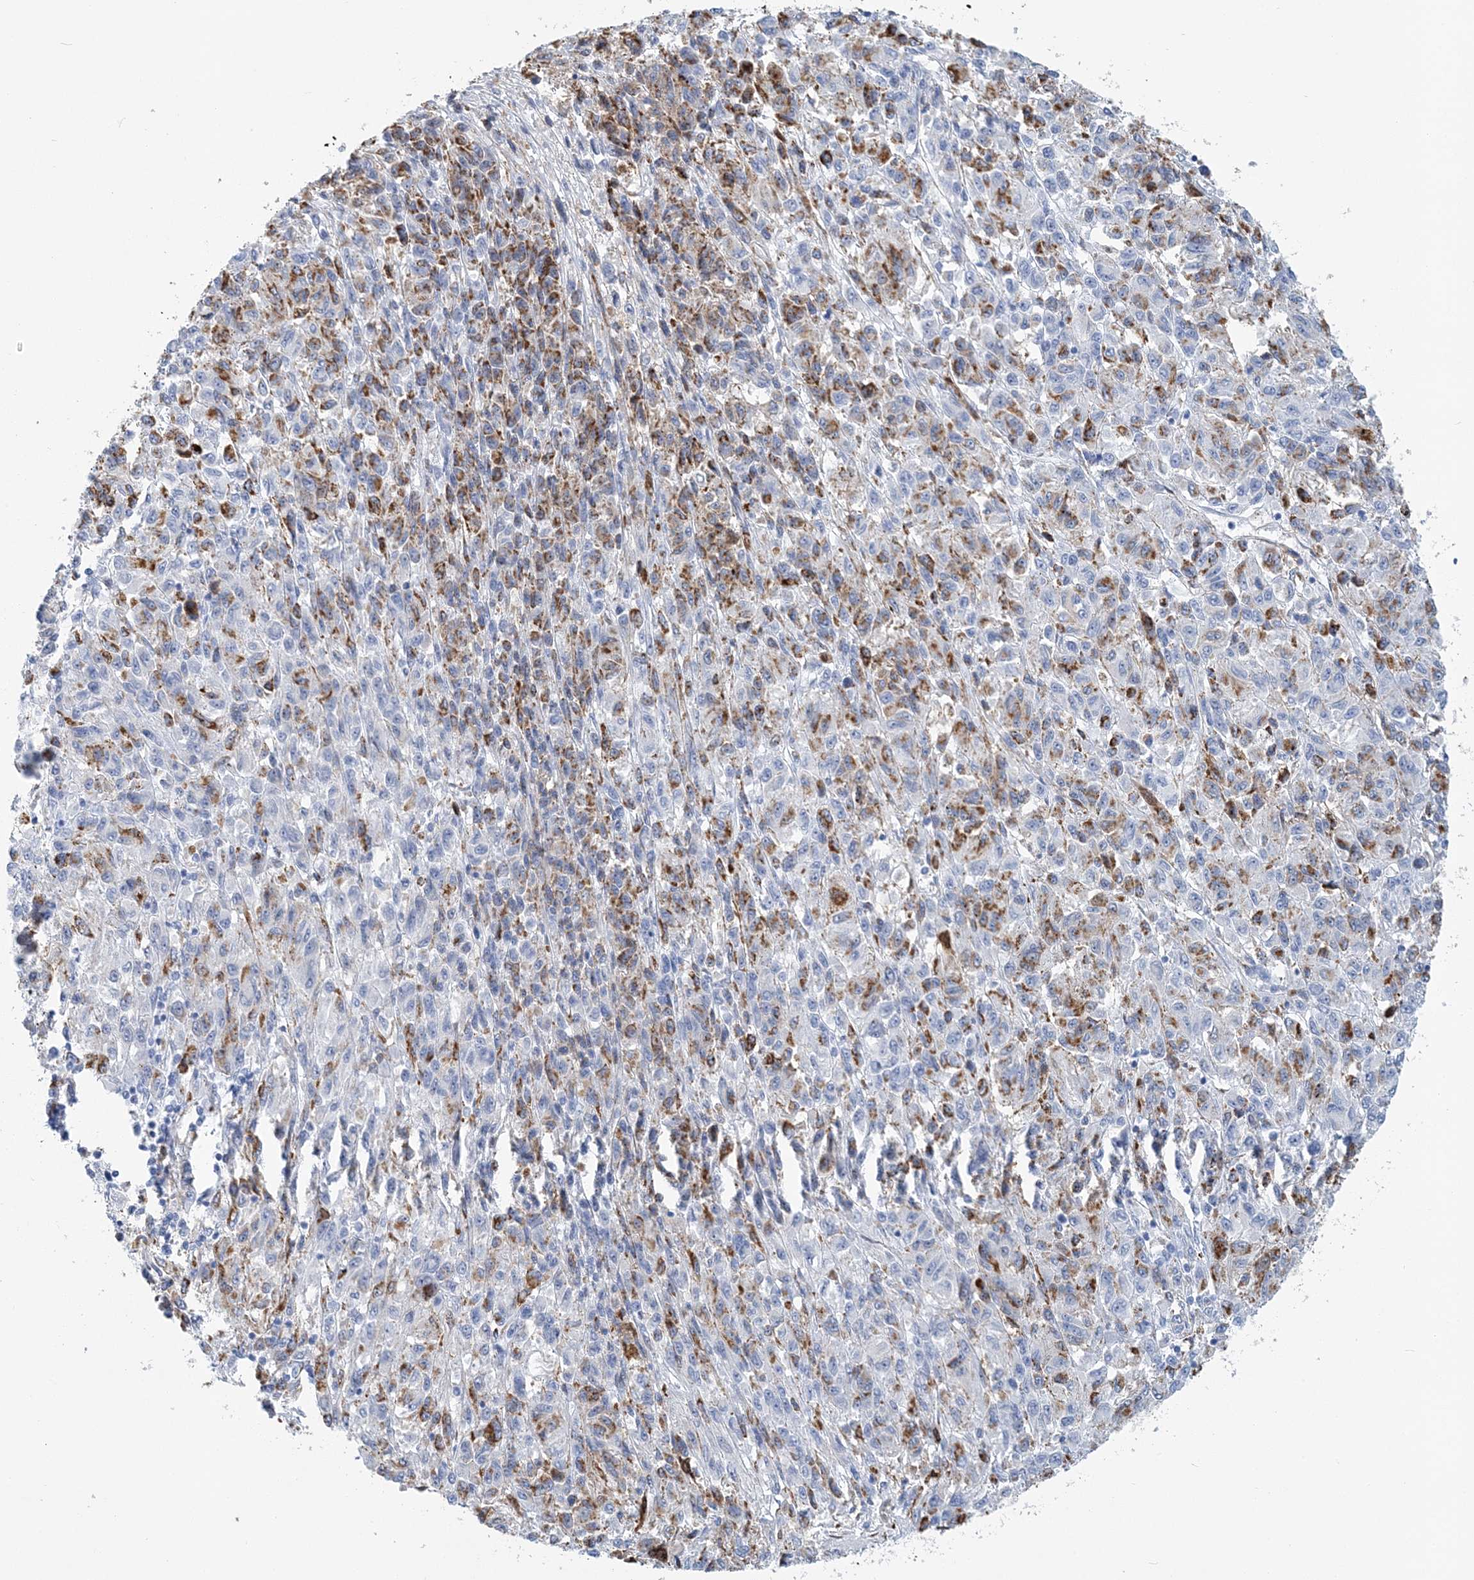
{"staining": {"intensity": "moderate", "quantity": "25%-75%", "location": "cytoplasmic/membranous"}, "tissue": "melanoma", "cell_type": "Tumor cells", "image_type": "cancer", "snomed": [{"axis": "morphology", "description": "Malignant melanoma, Metastatic site"}, {"axis": "topography", "description": "Lung"}], "caption": "Immunohistochemistry (IHC) (DAB) staining of melanoma exhibits moderate cytoplasmic/membranous protein positivity in approximately 25%-75% of tumor cells.", "gene": "NKX6-1", "patient": {"sex": "male", "age": 64}}